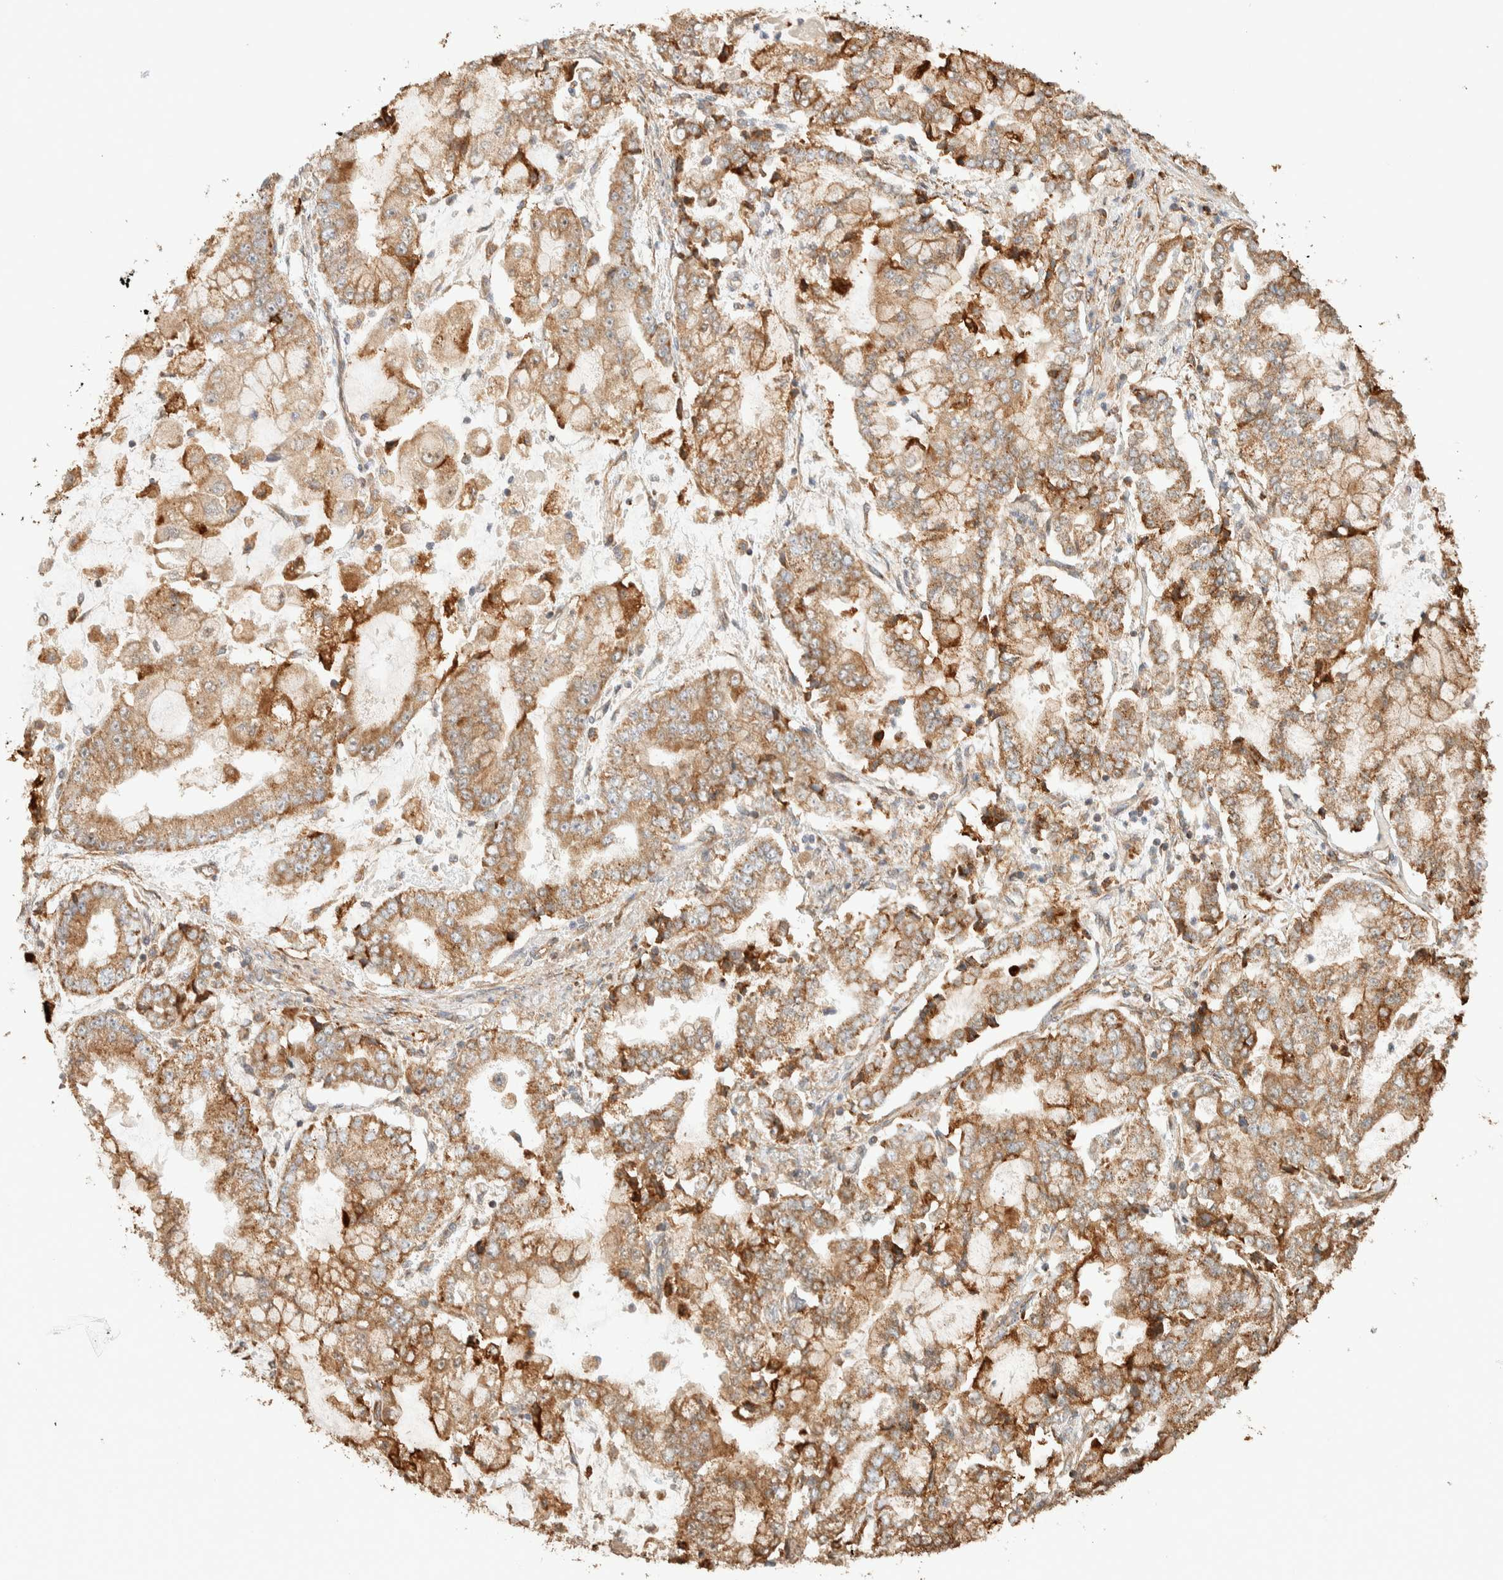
{"staining": {"intensity": "moderate", "quantity": ">75%", "location": "cytoplasmic/membranous"}, "tissue": "stomach cancer", "cell_type": "Tumor cells", "image_type": "cancer", "snomed": [{"axis": "morphology", "description": "Adenocarcinoma, NOS"}, {"axis": "topography", "description": "Stomach"}], "caption": "DAB immunohistochemical staining of stomach cancer displays moderate cytoplasmic/membranous protein expression in about >75% of tumor cells. Using DAB (brown) and hematoxylin (blue) stains, captured at high magnification using brightfield microscopy.", "gene": "KIF9", "patient": {"sex": "male", "age": 76}}